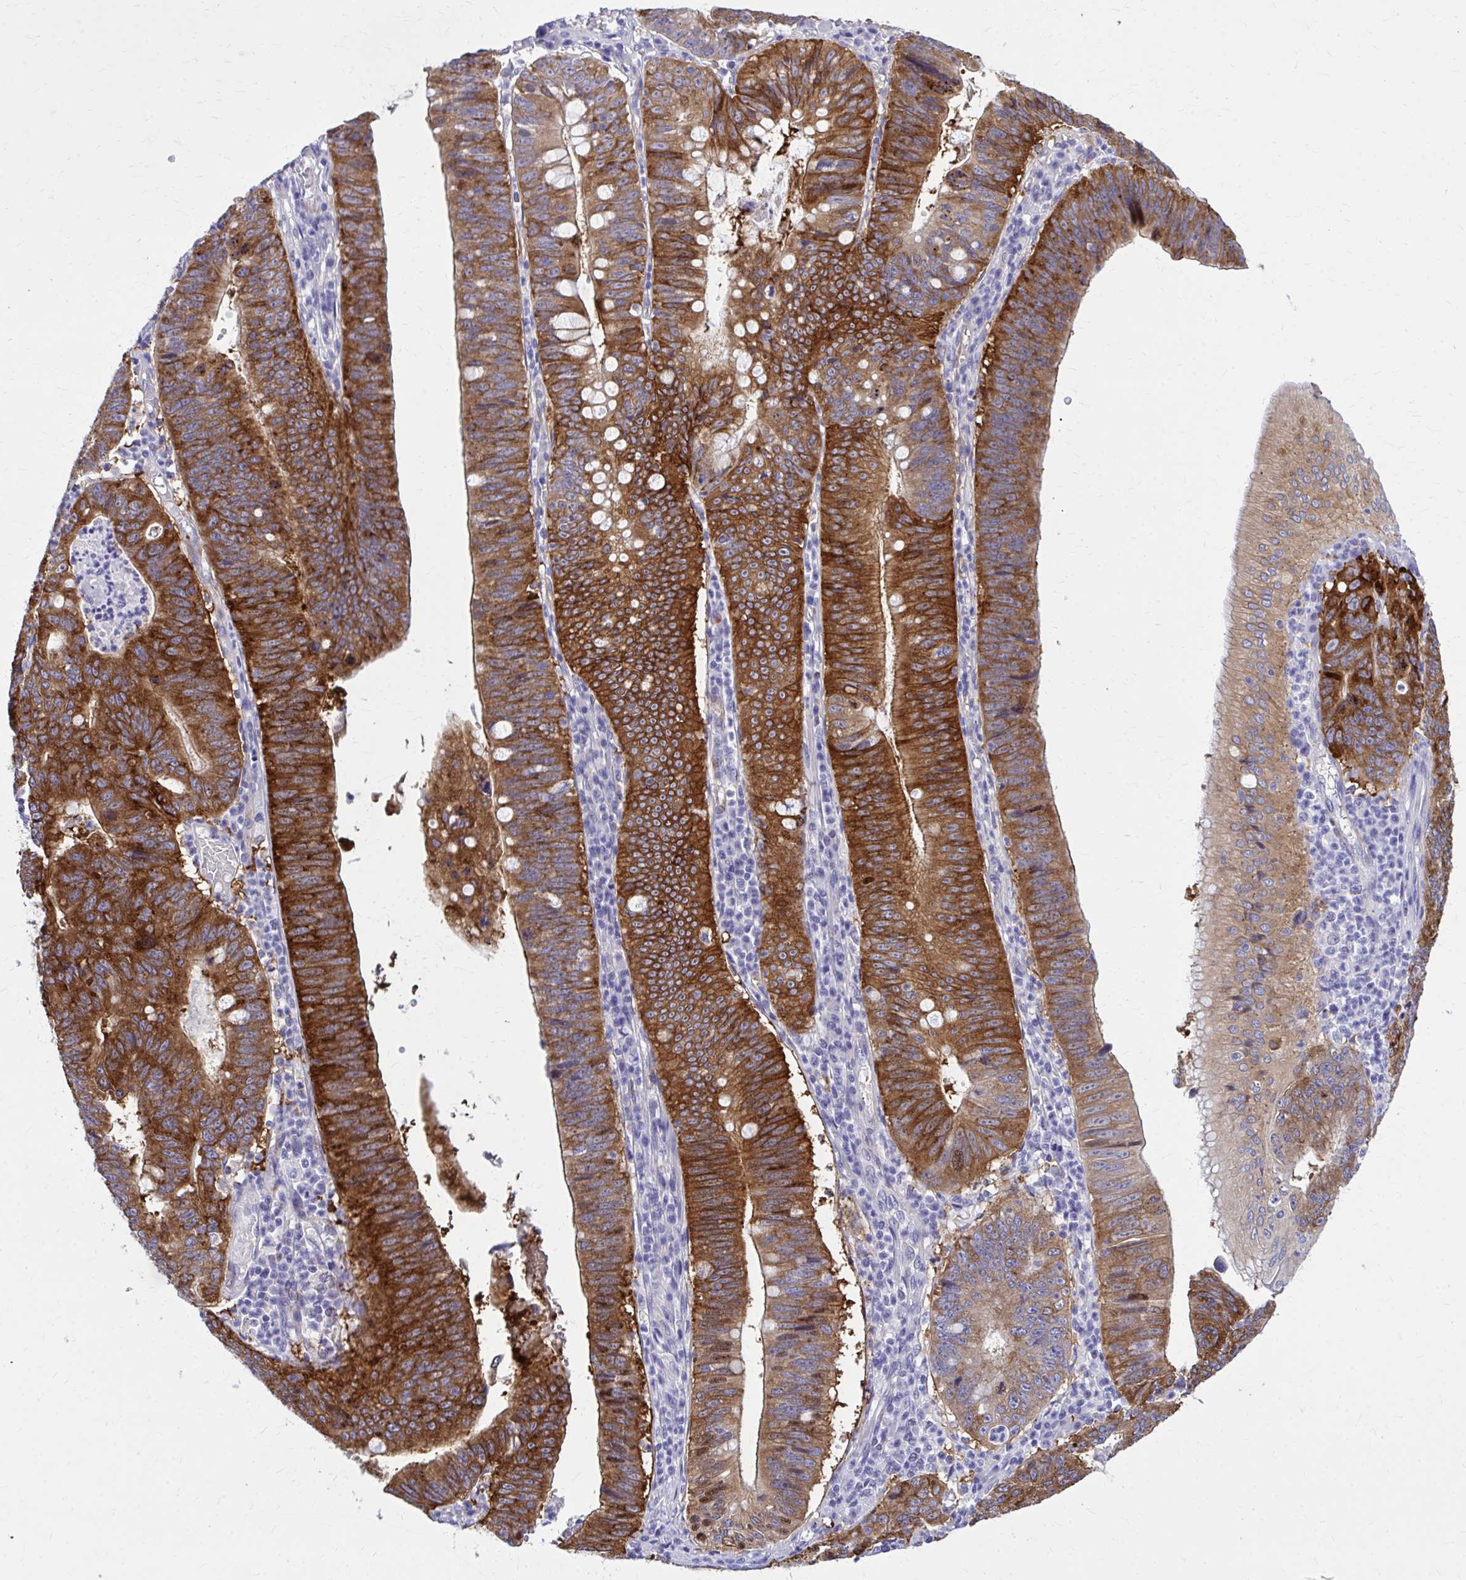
{"staining": {"intensity": "strong", "quantity": ">75%", "location": "cytoplasmic/membranous"}, "tissue": "stomach cancer", "cell_type": "Tumor cells", "image_type": "cancer", "snomed": [{"axis": "morphology", "description": "Adenocarcinoma, NOS"}, {"axis": "topography", "description": "Stomach"}], "caption": "Immunohistochemical staining of human stomach cancer (adenocarcinoma) shows strong cytoplasmic/membranous protein positivity in approximately >75% of tumor cells.", "gene": "EPB41L1", "patient": {"sex": "male", "age": 59}}